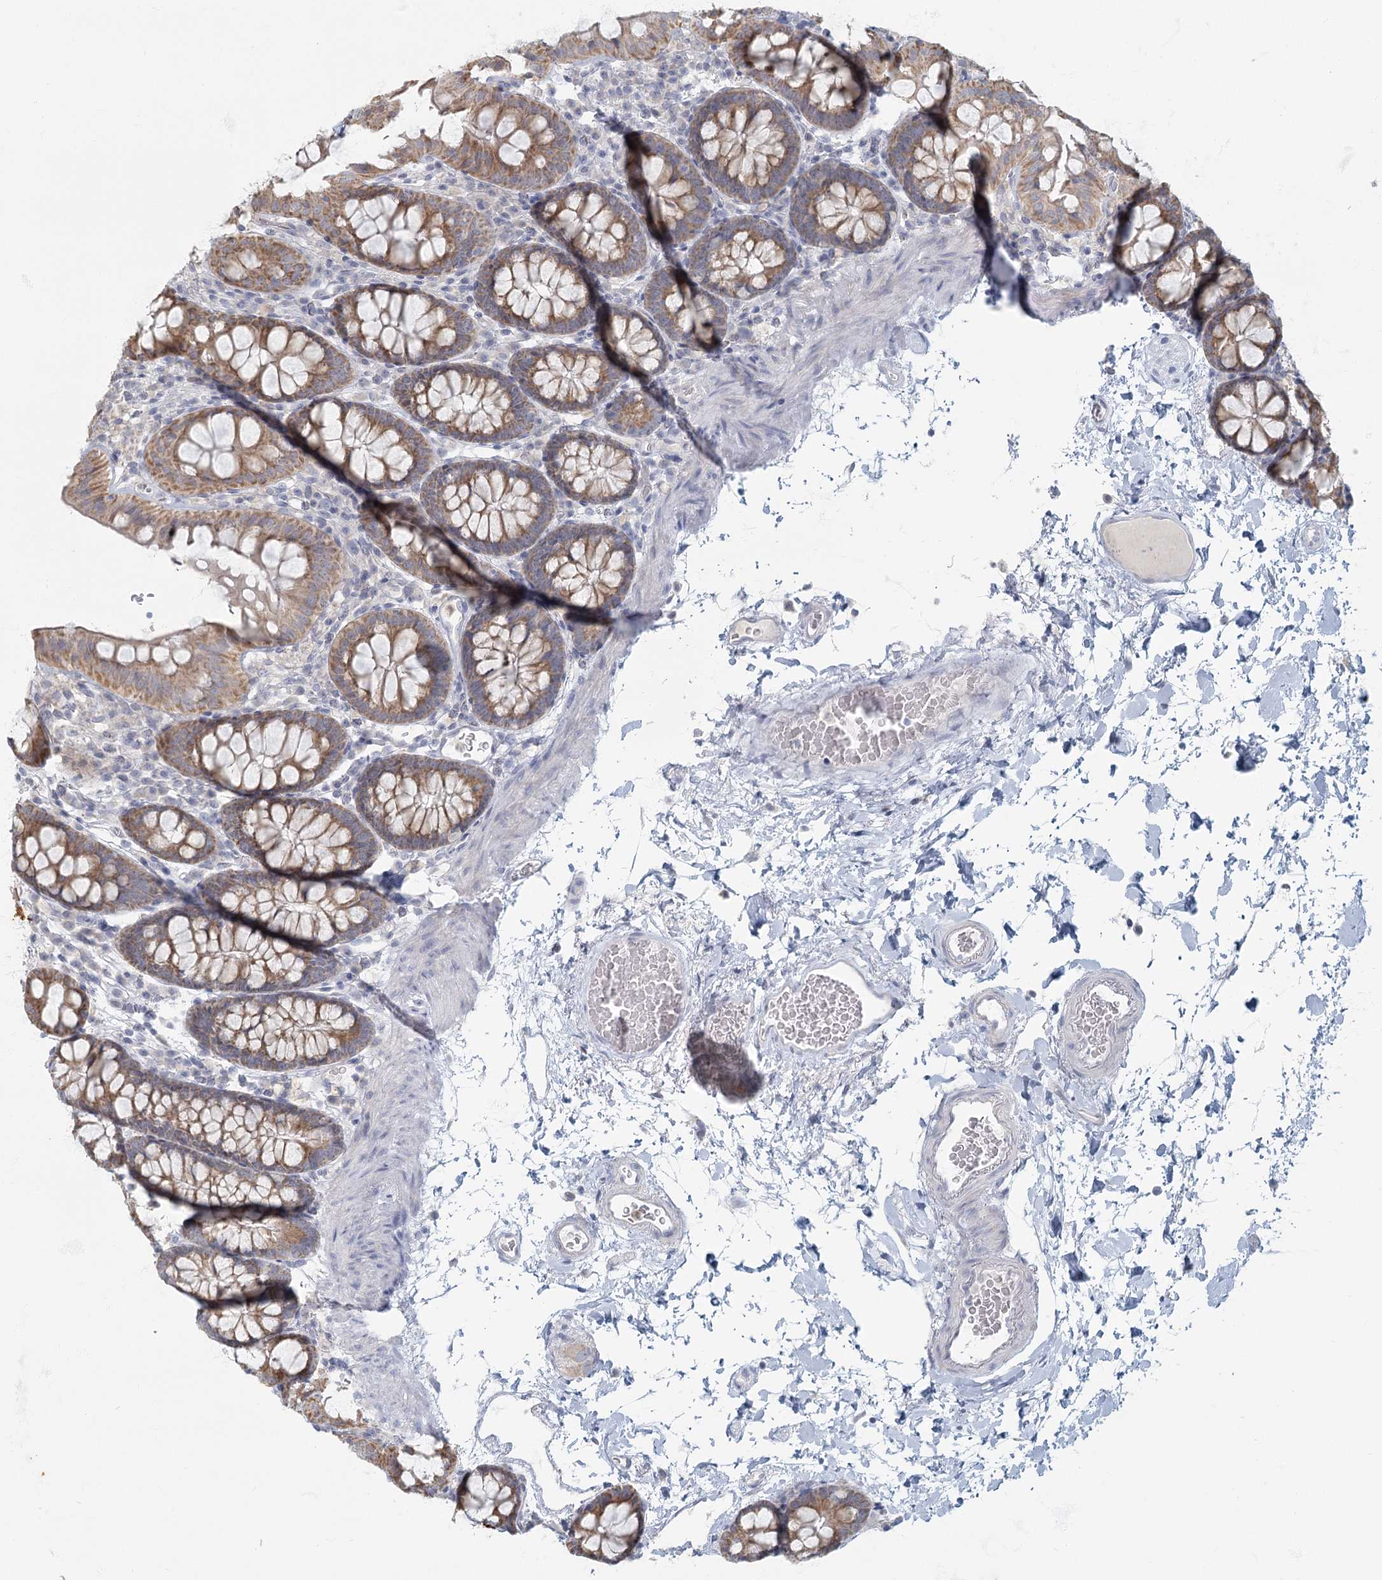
{"staining": {"intensity": "negative", "quantity": "none", "location": "none"}, "tissue": "colon", "cell_type": "Endothelial cells", "image_type": "normal", "snomed": [{"axis": "morphology", "description": "Normal tissue, NOS"}, {"axis": "topography", "description": "Colon"}], "caption": "Micrograph shows no protein positivity in endothelial cells of benign colon. (Stains: DAB (3,3'-diaminobenzidine) immunohistochemistry (IHC) with hematoxylin counter stain, Microscopy: brightfield microscopy at high magnification).", "gene": "FAM110C", "patient": {"sex": "male", "age": 75}}